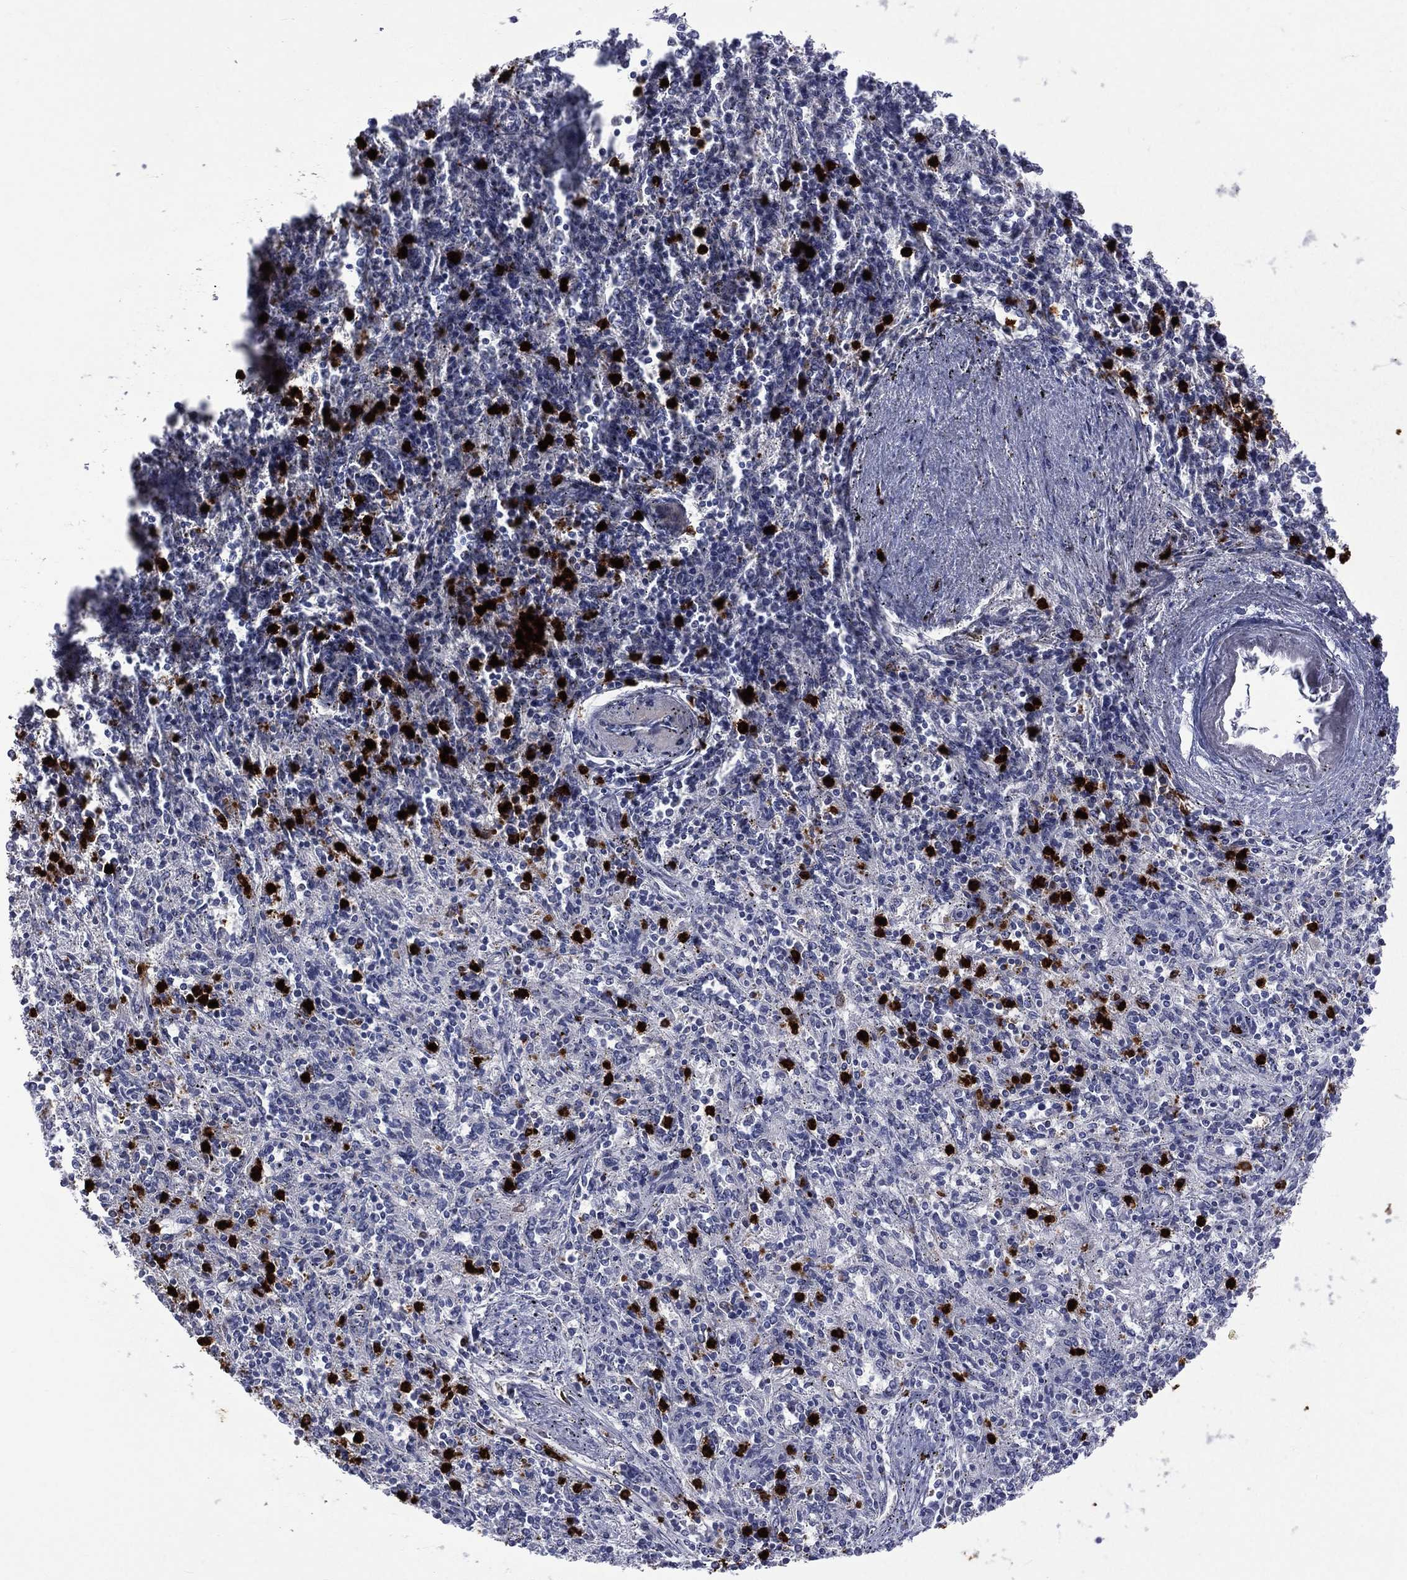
{"staining": {"intensity": "negative", "quantity": "none", "location": "none"}, "tissue": "spleen", "cell_type": "Cells in red pulp", "image_type": "normal", "snomed": [{"axis": "morphology", "description": "Normal tissue, NOS"}, {"axis": "topography", "description": "Spleen"}], "caption": "Cells in red pulp show no significant expression in benign spleen.", "gene": "ELANE", "patient": {"sex": "male", "age": 69}}